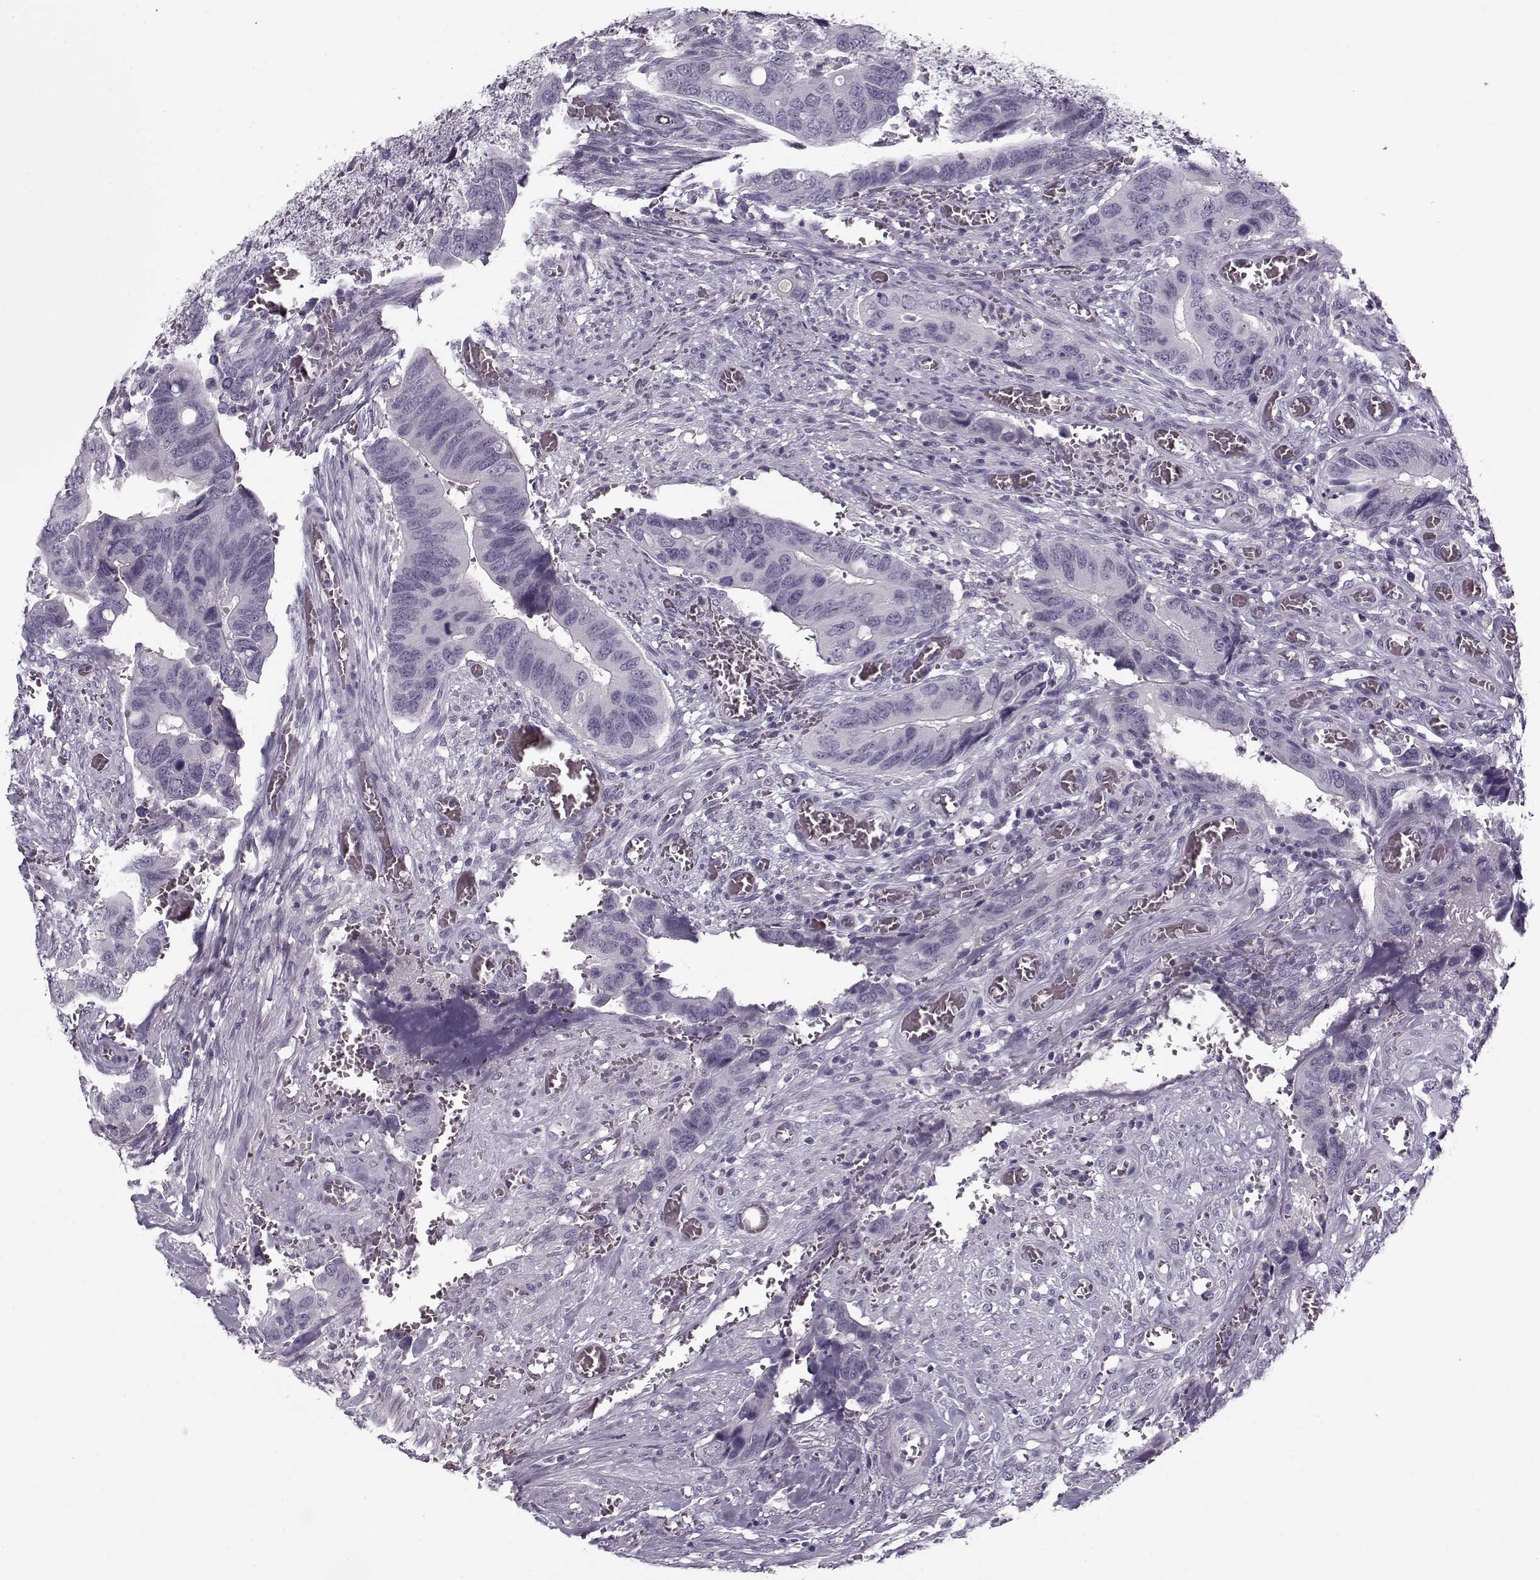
{"staining": {"intensity": "negative", "quantity": "none", "location": "none"}, "tissue": "colorectal cancer", "cell_type": "Tumor cells", "image_type": "cancer", "snomed": [{"axis": "morphology", "description": "Adenocarcinoma, NOS"}, {"axis": "topography", "description": "Colon"}], "caption": "Immunohistochemistry of colorectal cancer (adenocarcinoma) reveals no staining in tumor cells. (Immunohistochemistry (ihc), brightfield microscopy, high magnification).", "gene": "PNMT", "patient": {"sex": "male", "age": 49}}